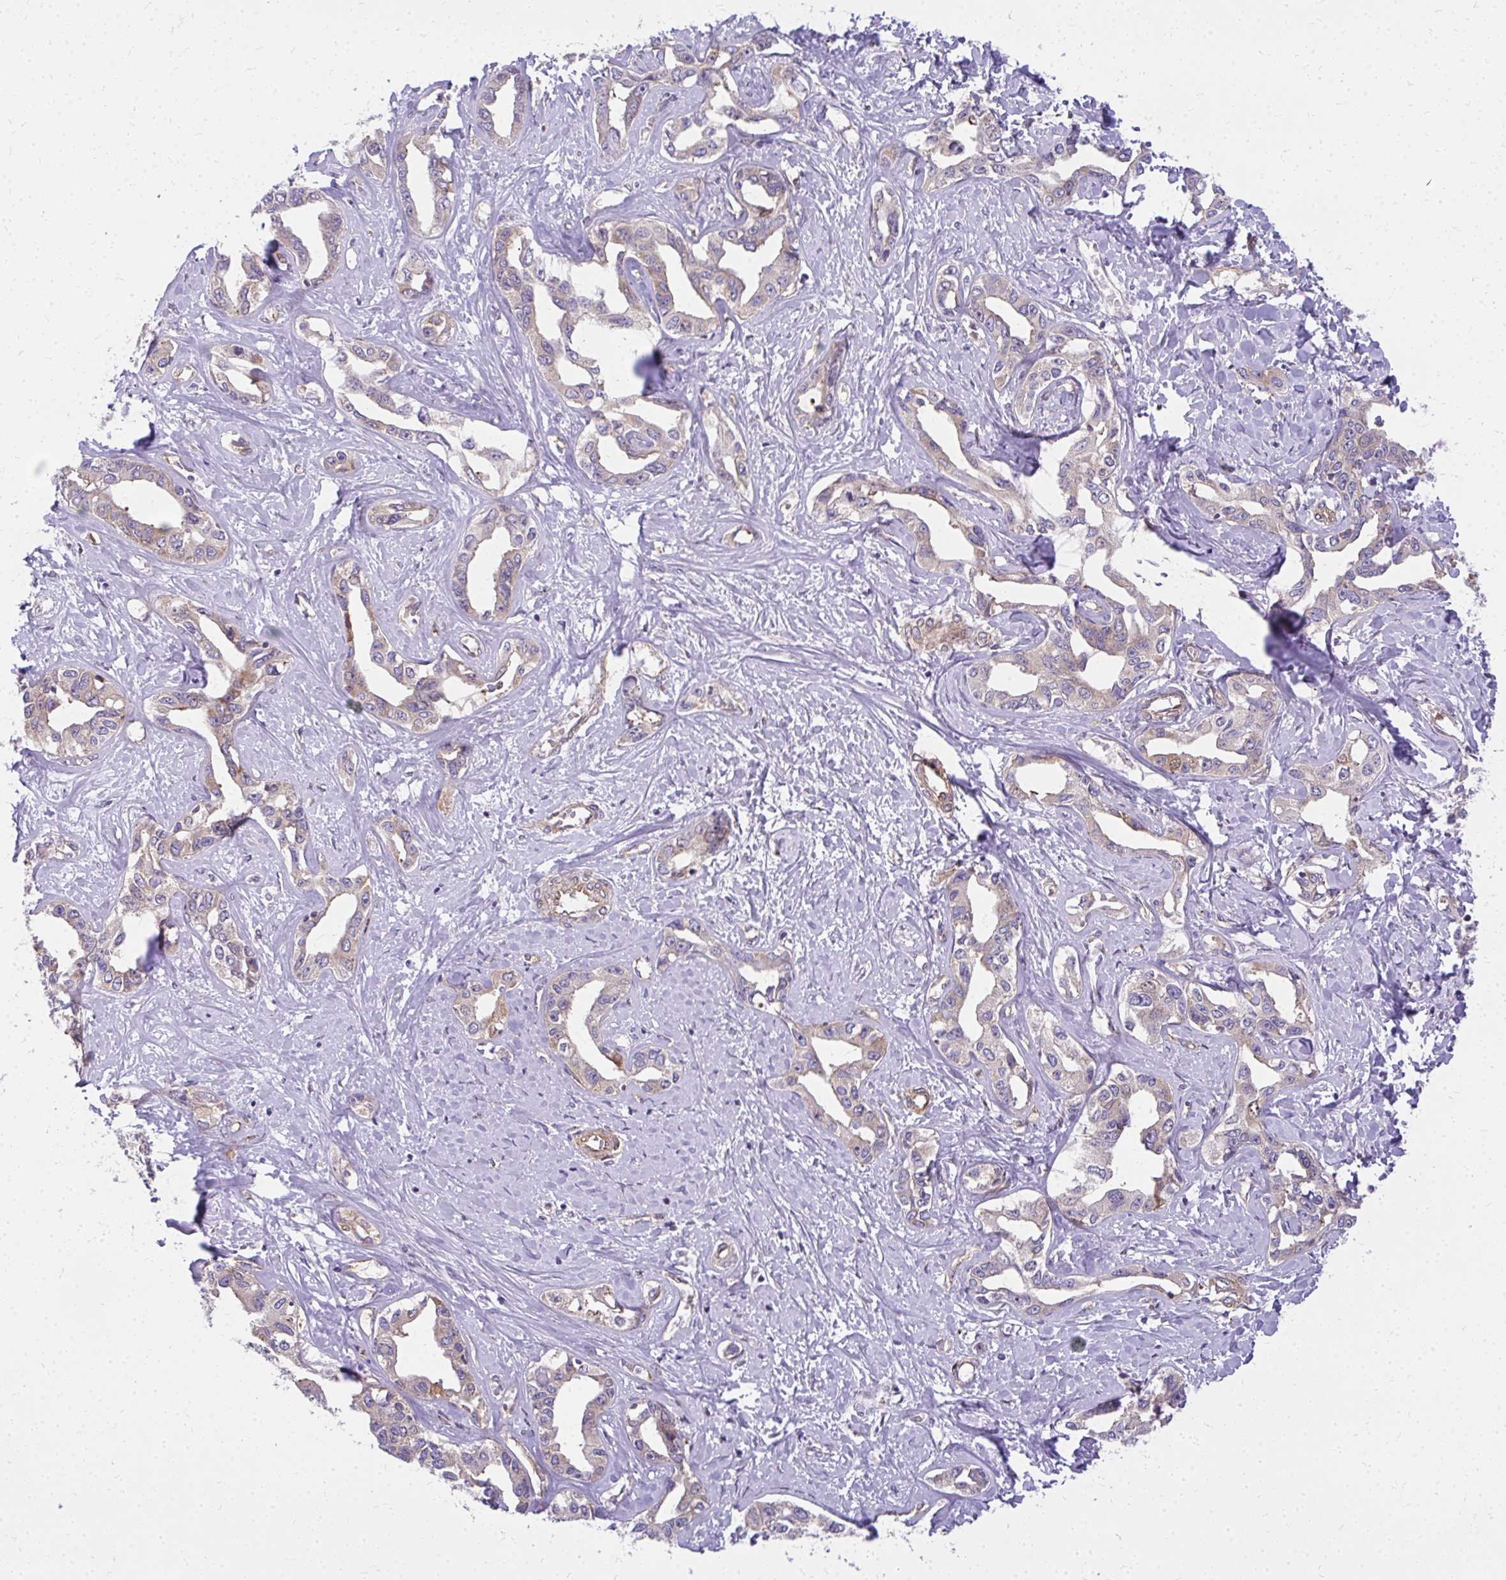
{"staining": {"intensity": "weak", "quantity": "<25%", "location": "cytoplasmic/membranous"}, "tissue": "liver cancer", "cell_type": "Tumor cells", "image_type": "cancer", "snomed": [{"axis": "morphology", "description": "Cholangiocarcinoma"}, {"axis": "topography", "description": "Liver"}], "caption": "DAB immunohistochemical staining of liver cholangiocarcinoma shows no significant expression in tumor cells.", "gene": "RSKR", "patient": {"sex": "male", "age": 59}}